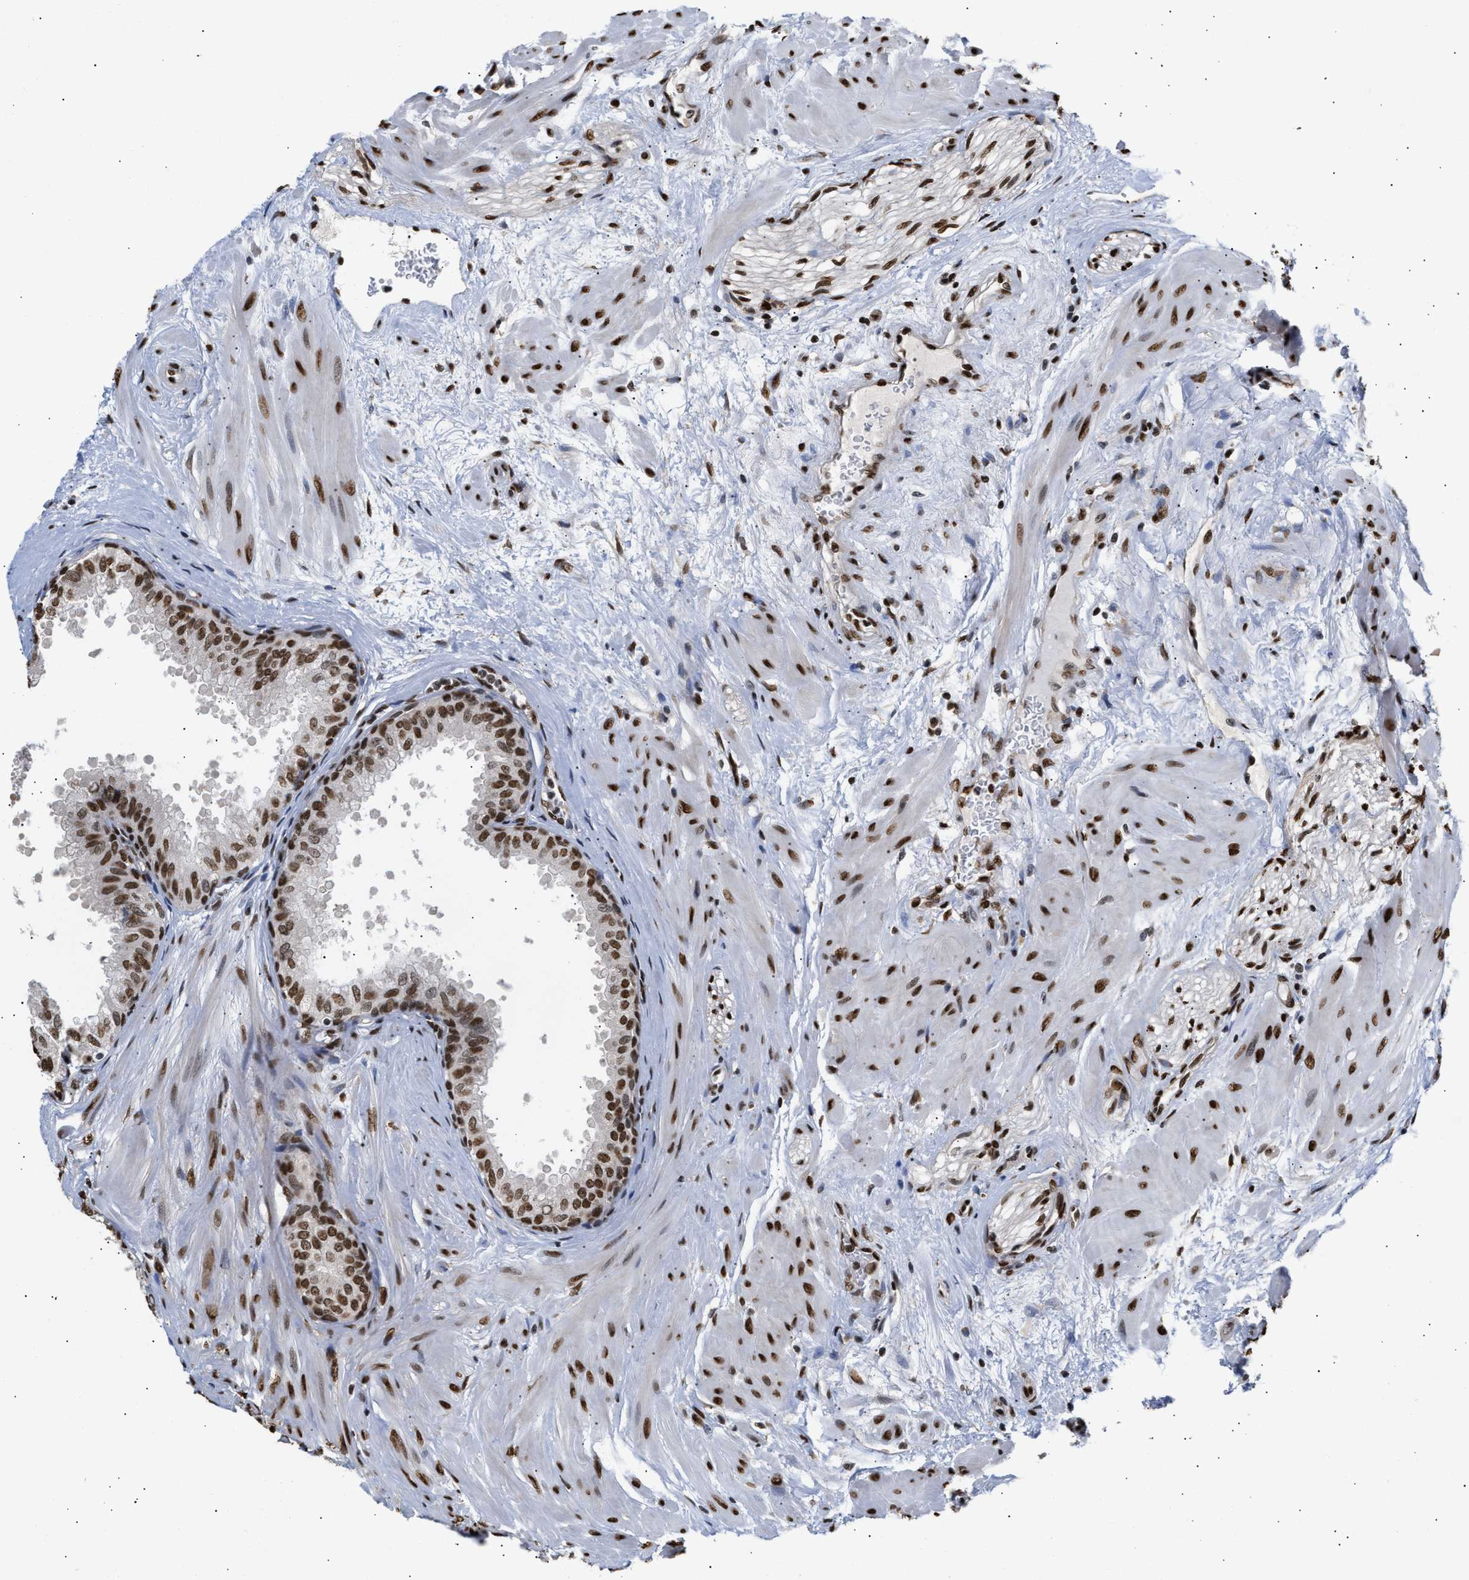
{"staining": {"intensity": "strong", "quantity": ">75%", "location": "nuclear"}, "tissue": "seminal vesicle", "cell_type": "Glandular cells", "image_type": "normal", "snomed": [{"axis": "morphology", "description": "Normal tissue, NOS"}, {"axis": "topography", "description": "Prostate"}, {"axis": "topography", "description": "Seminal veicle"}], "caption": "The photomicrograph reveals staining of benign seminal vesicle, revealing strong nuclear protein staining (brown color) within glandular cells.", "gene": "PSIP1", "patient": {"sex": "male", "age": 60}}